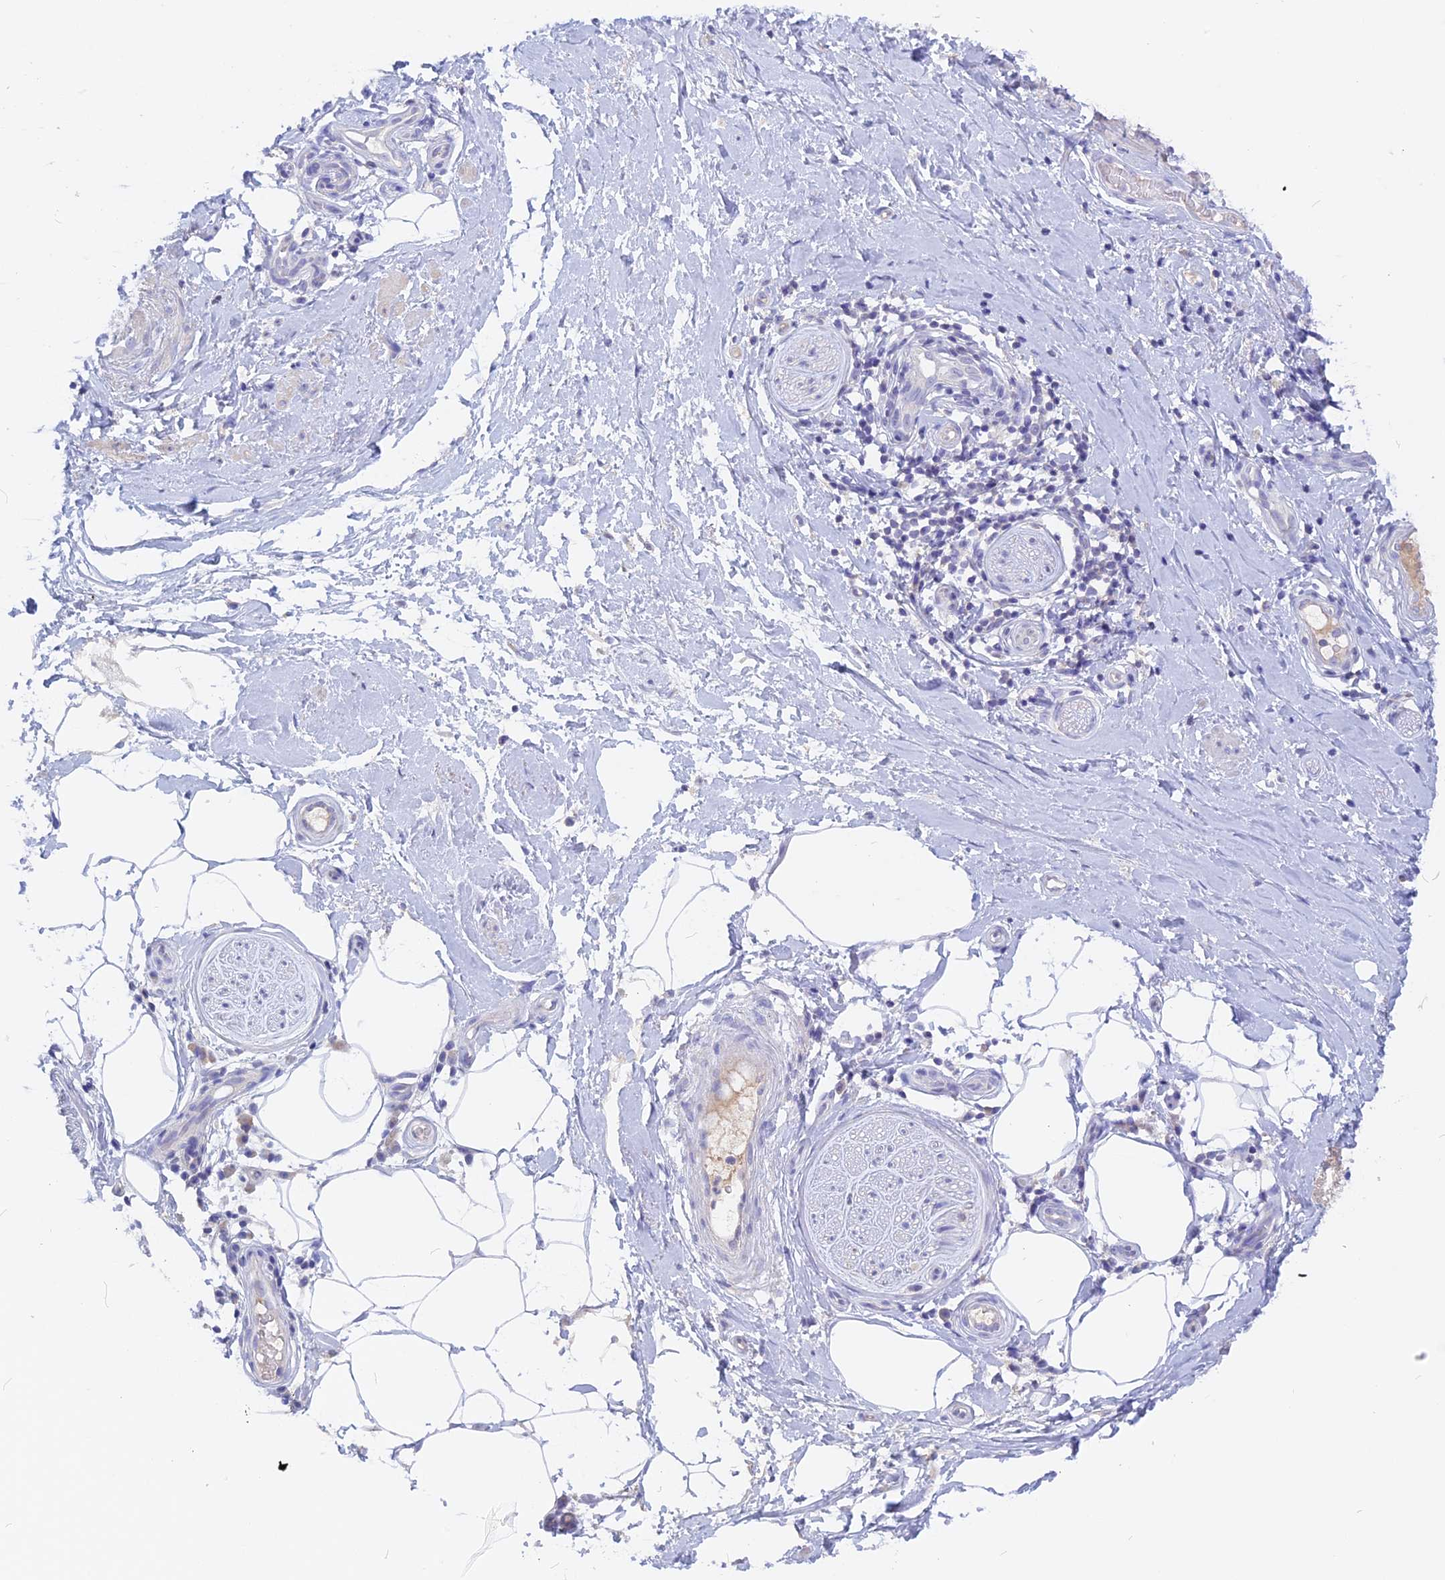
{"staining": {"intensity": "negative", "quantity": "none", "location": "none"}, "tissue": "adipose tissue", "cell_type": "Adipocytes", "image_type": "normal", "snomed": [{"axis": "morphology", "description": "Normal tissue, NOS"}, {"axis": "topography", "description": "Soft tissue"}, {"axis": "topography", "description": "Adipose tissue"}, {"axis": "topography", "description": "Vascular tissue"}, {"axis": "topography", "description": "Peripheral nerve tissue"}], "caption": "There is no significant expression in adipocytes of adipose tissue. (DAB (3,3'-diaminobenzidine) immunohistochemistry, high magnification).", "gene": "ADGRA1", "patient": {"sex": "male", "age": 74}}